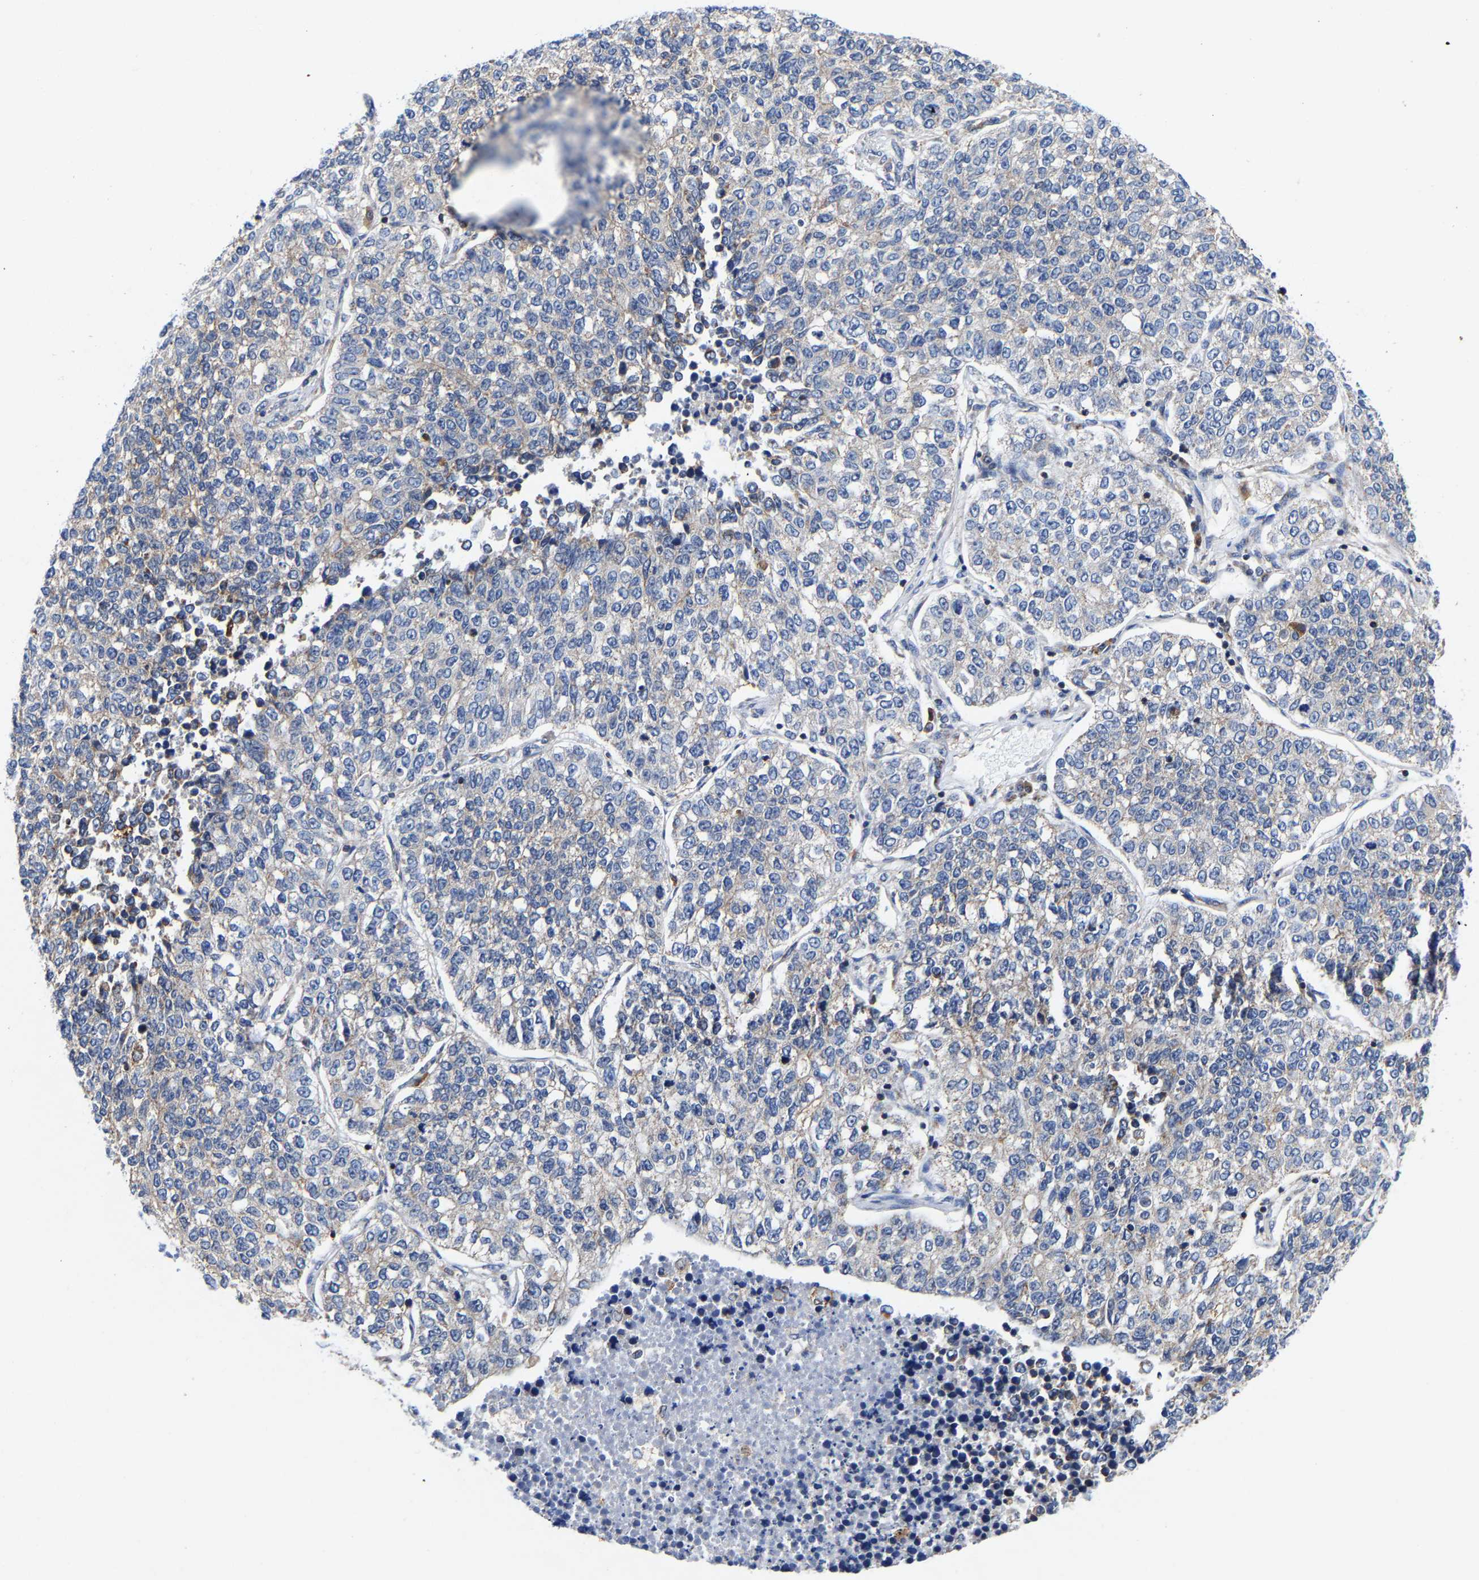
{"staining": {"intensity": "weak", "quantity": "<25%", "location": "cytoplasmic/membranous"}, "tissue": "lung cancer", "cell_type": "Tumor cells", "image_type": "cancer", "snomed": [{"axis": "morphology", "description": "Adenocarcinoma, NOS"}, {"axis": "topography", "description": "Lung"}], "caption": "Tumor cells are negative for brown protein staining in adenocarcinoma (lung). (IHC, brightfield microscopy, high magnification).", "gene": "PFKFB3", "patient": {"sex": "male", "age": 49}}